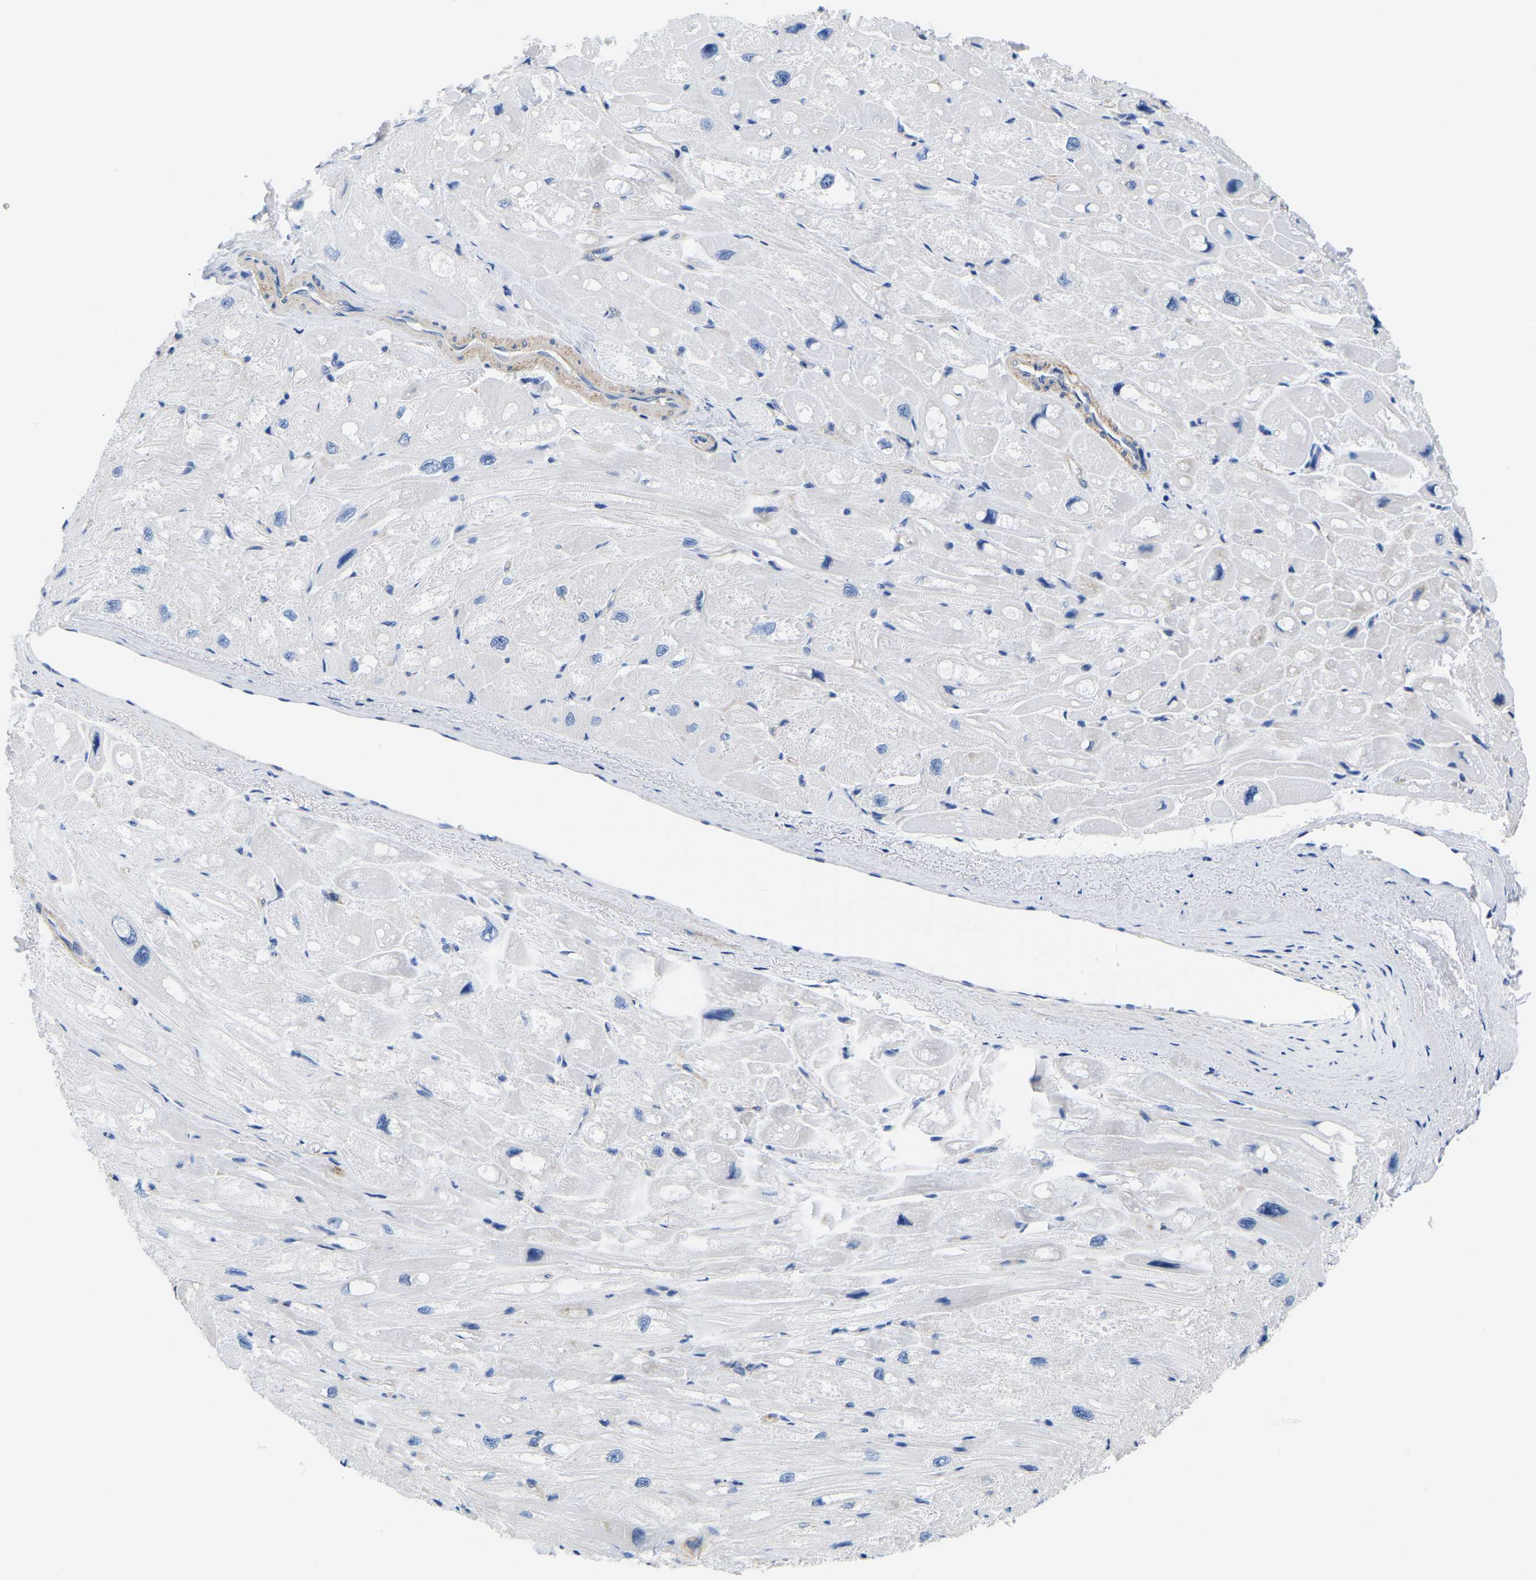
{"staining": {"intensity": "negative", "quantity": "none", "location": "none"}, "tissue": "heart muscle", "cell_type": "Cardiomyocytes", "image_type": "normal", "snomed": [{"axis": "morphology", "description": "Normal tissue, NOS"}, {"axis": "topography", "description": "Heart"}], "caption": "Immunohistochemistry of benign heart muscle demonstrates no expression in cardiomyocytes. Brightfield microscopy of immunohistochemistry (IHC) stained with DAB (3,3'-diaminobenzidine) (brown) and hematoxylin (blue), captured at high magnification.", "gene": "UPK3A", "patient": {"sex": "male", "age": 49}}